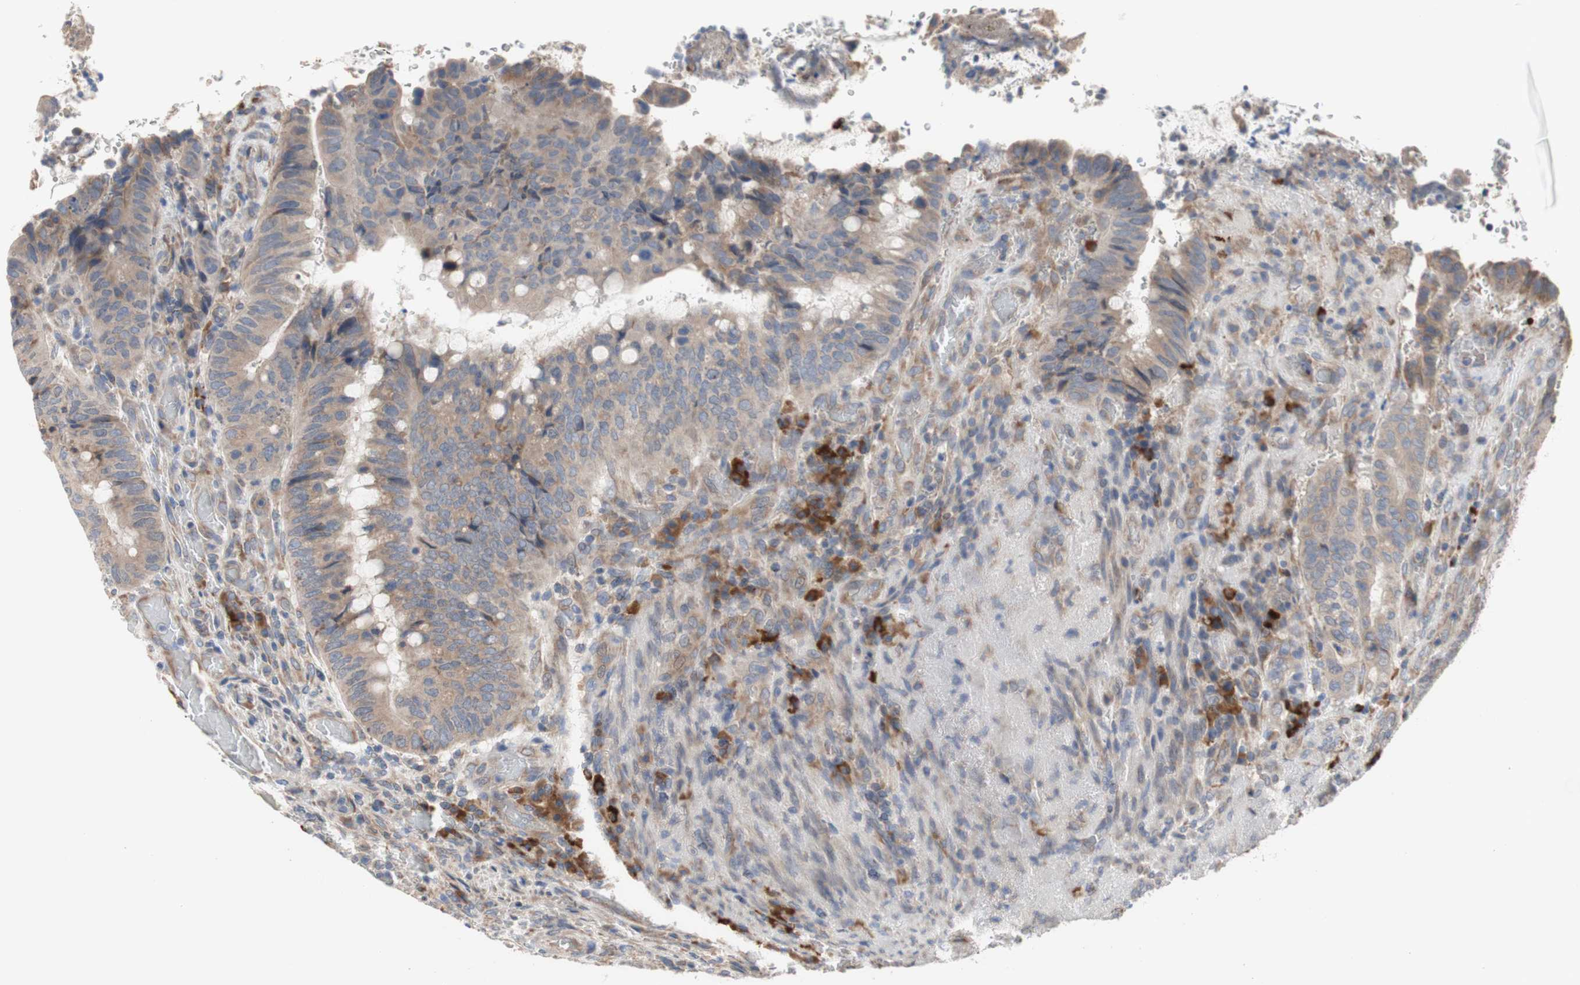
{"staining": {"intensity": "weak", "quantity": ">75%", "location": "cytoplasmic/membranous"}, "tissue": "colorectal cancer", "cell_type": "Tumor cells", "image_type": "cancer", "snomed": [{"axis": "morphology", "description": "Normal tissue, NOS"}, {"axis": "morphology", "description": "Adenocarcinoma, NOS"}, {"axis": "topography", "description": "Rectum"}, {"axis": "topography", "description": "Peripheral nerve tissue"}], "caption": "Immunohistochemistry of human colorectal adenocarcinoma shows low levels of weak cytoplasmic/membranous expression in about >75% of tumor cells.", "gene": "TTC14", "patient": {"sex": "male", "age": 92}}